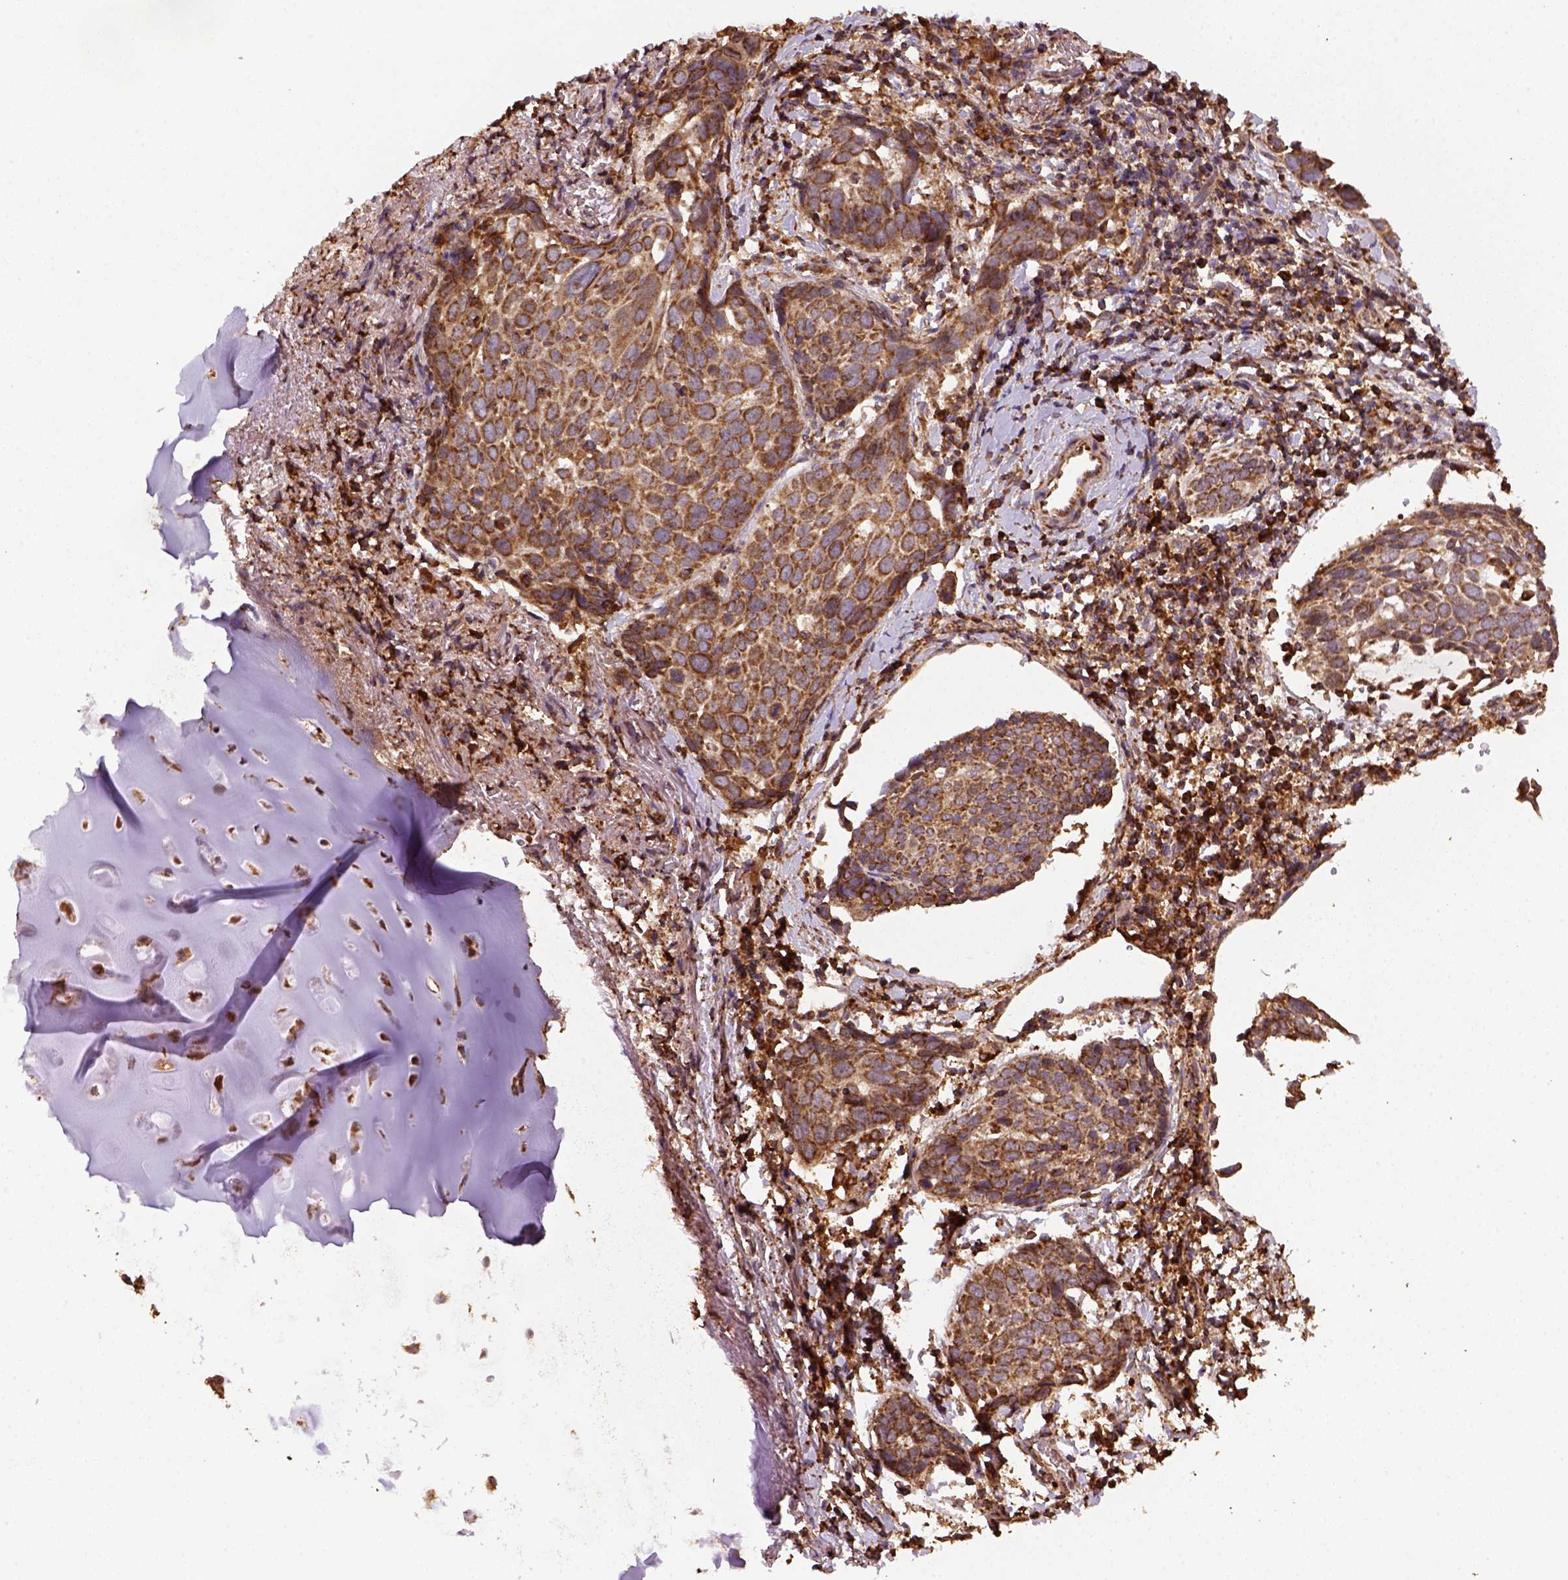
{"staining": {"intensity": "moderate", "quantity": ">75%", "location": "cytoplasmic/membranous"}, "tissue": "lung cancer", "cell_type": "Tumor cells", "image_type": "cancer", "snomed": [{"axis": "morphology", "description": "Squamous cell carcinoma, NOS"}, {"axis": "topography", "description": "Lung"}], "caption": "The micrograph displays a brown stain indicating the presence of a protein in the cytoplasmic/membranous of tumor cells in lung squamous cell carcinoma.", "gene": "MAPK8IP3", "patient": {"sex": "male", "age": 57}}